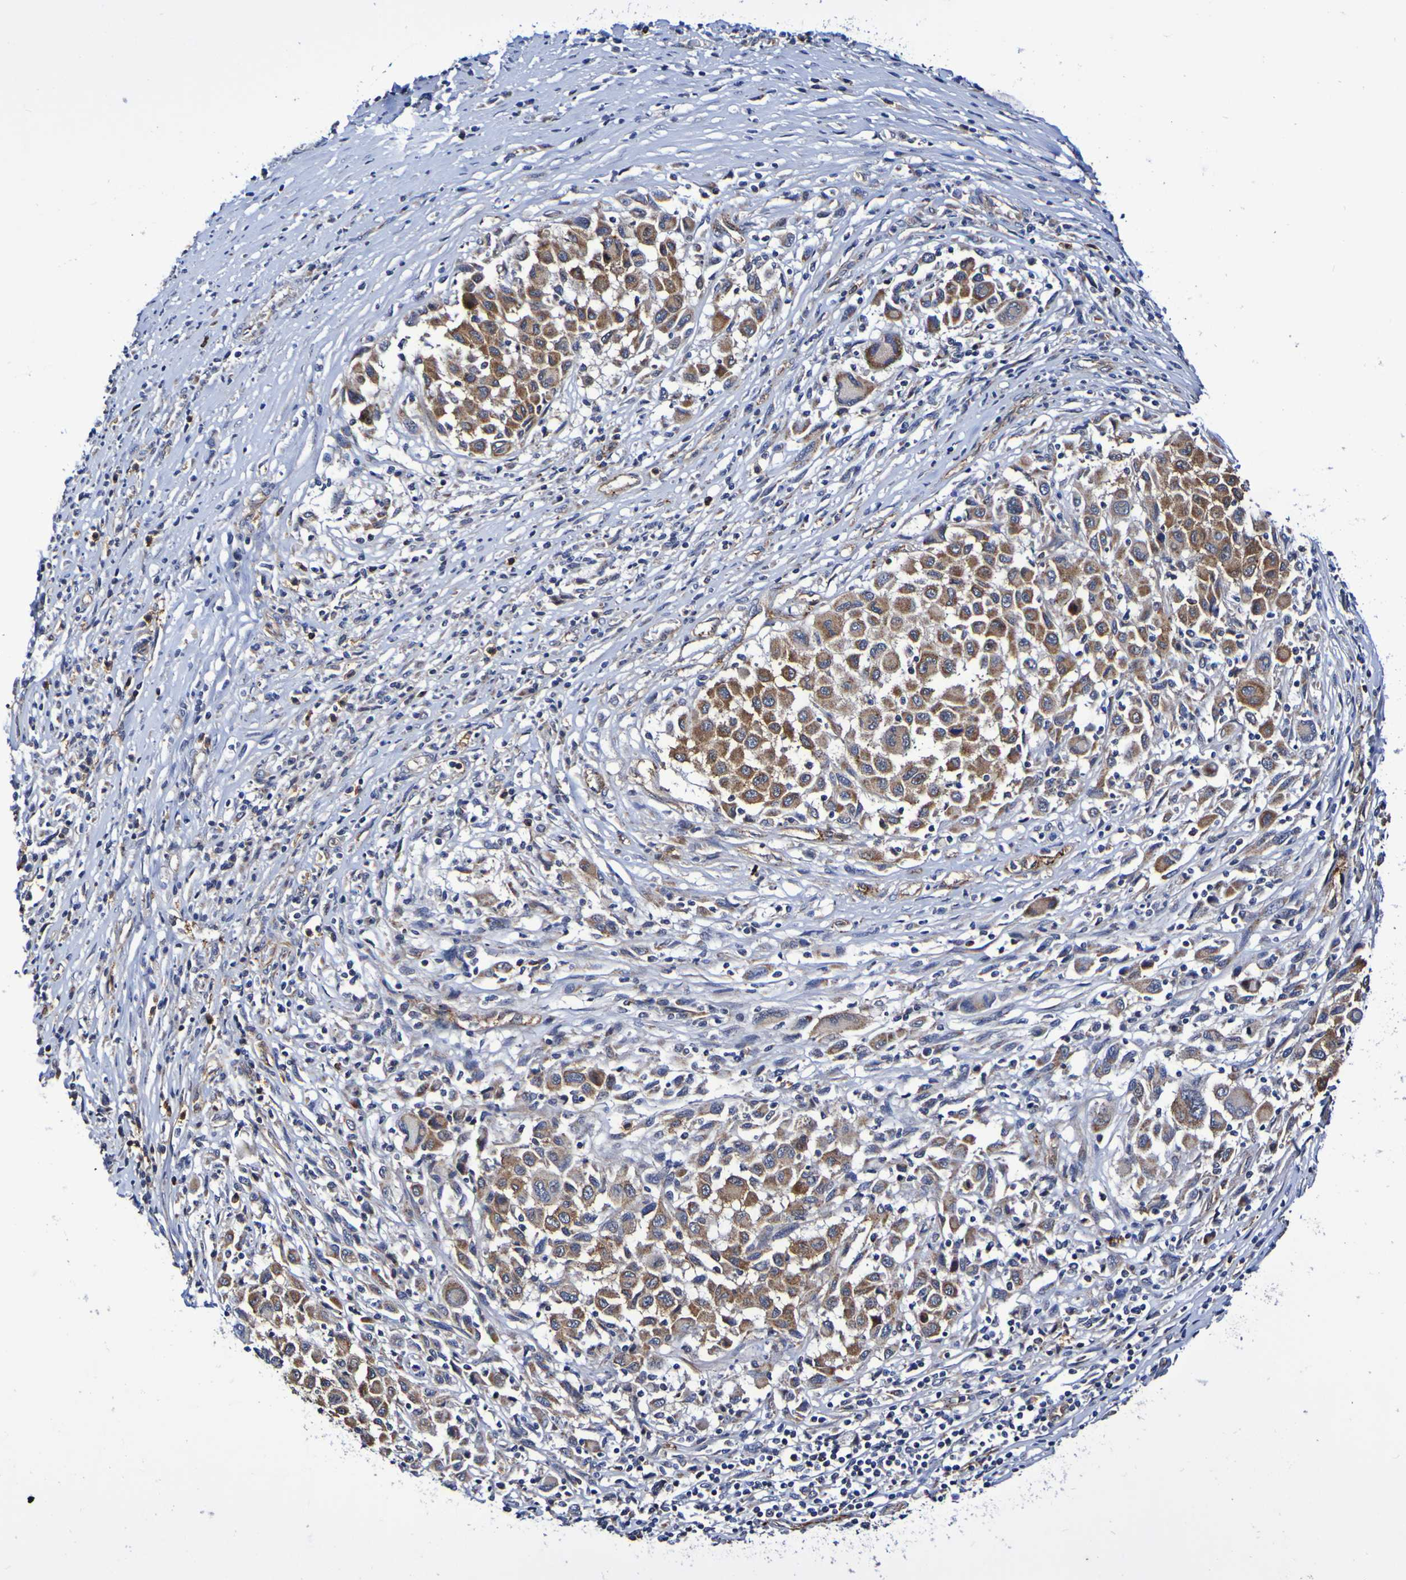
{"staining": {"intensity": "moderate", "quantity": ">75%", "location": "cytoplasmic/membranous"}, "tissue": "melanoma", "cell_type": "Tumor cells", "image_type": "cancer", "snomed": [{"axis": "morphology", "description": "Malignant melanoma, Metastatic site"}, {"axis": "topography", "description": "Lymph node"}], "caption": "A micrograph of human melanoma stained for a protein demonstrates moderate cytoplasmic/membranous brown staining in tumor cells. The protein is stained brown, and the nuclei are stained in blue (DAB (3,3'-diaminobenzidine) IHC with brightfield microscopy, high magnification).", "gene": "GJB1", "patient": {"sex": "male", "age": 61}}